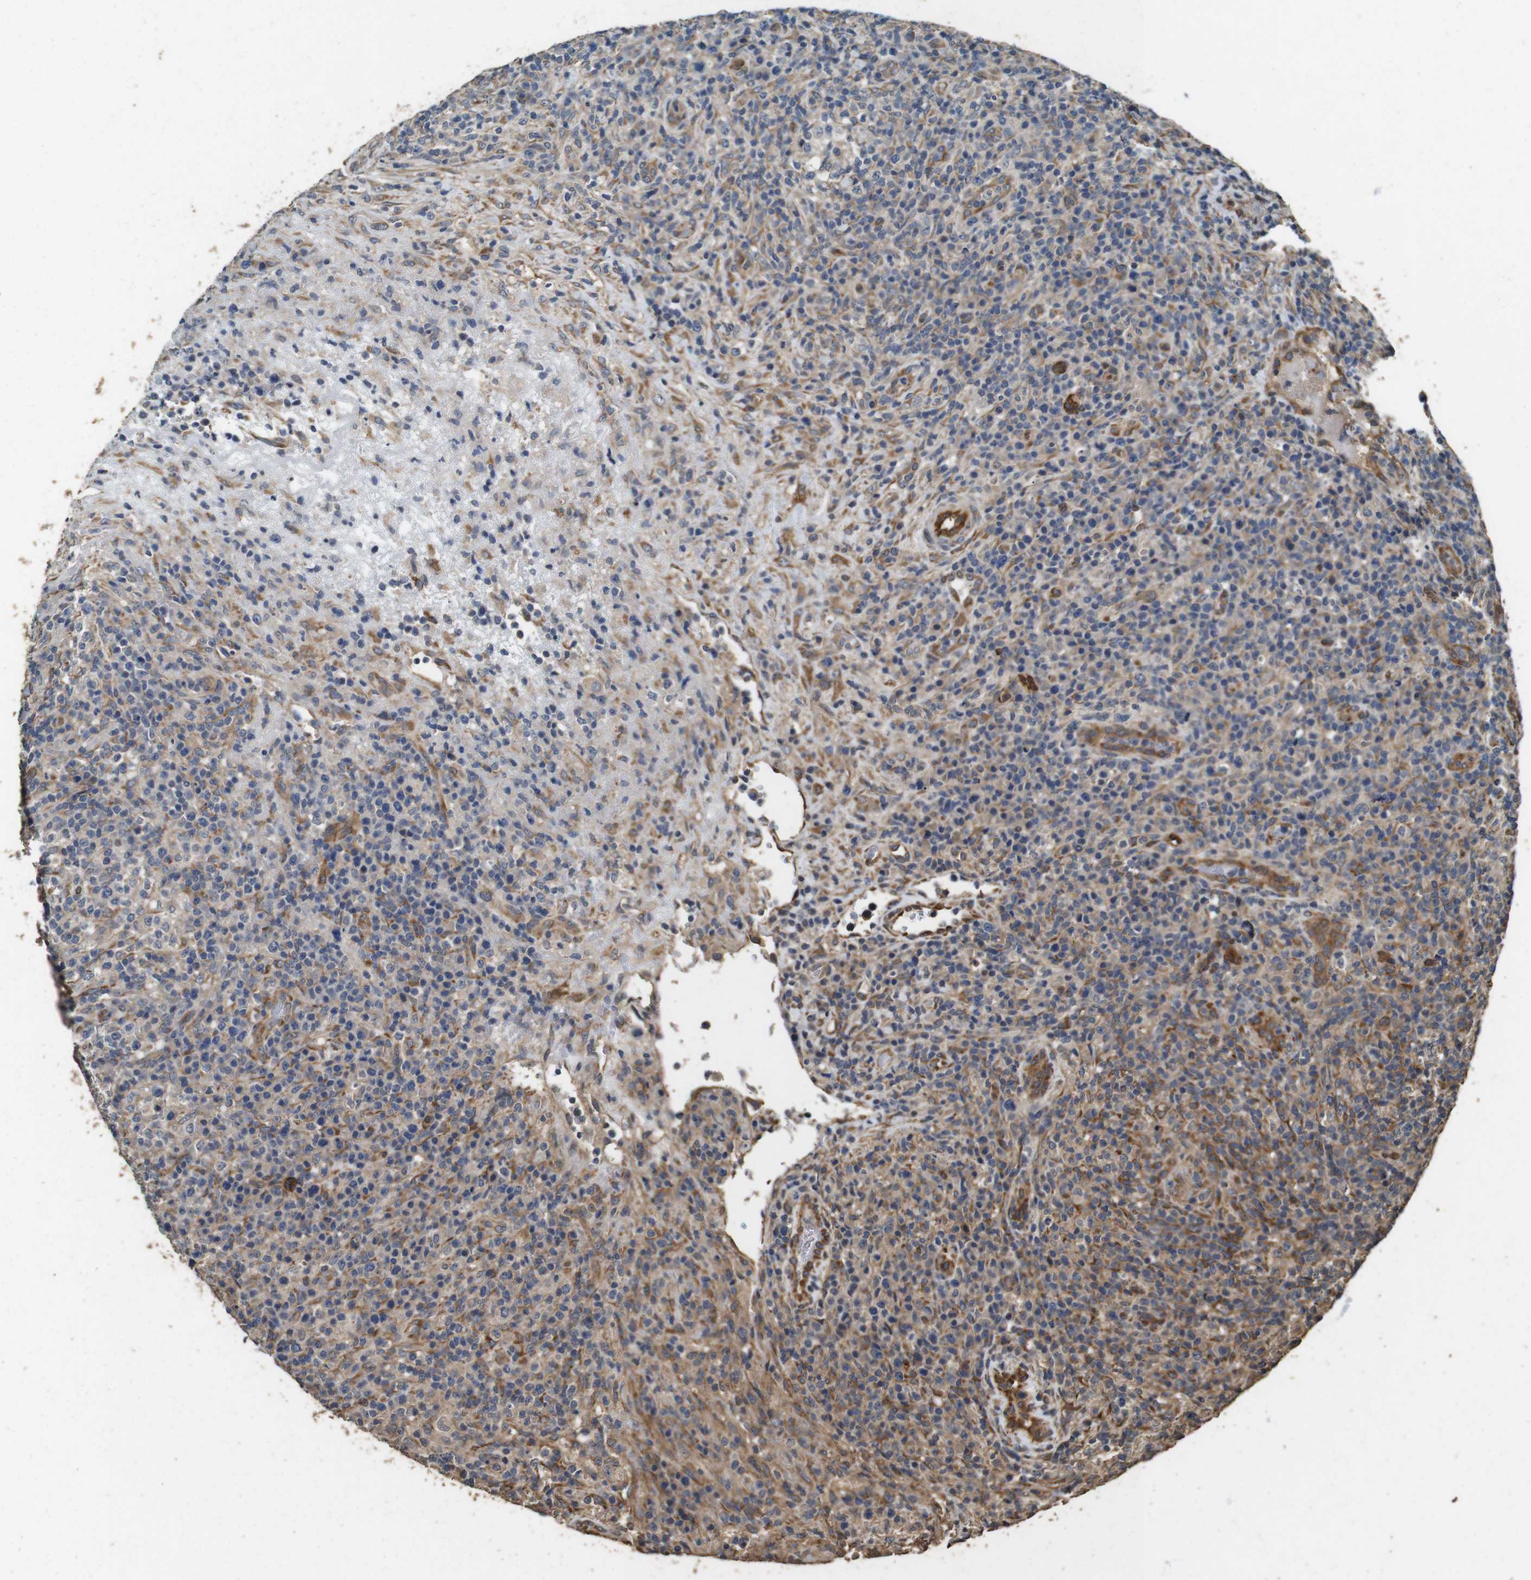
{"staining": {"intensity": "moderate", "quantity": "25%-75%", "location": "cytoplasmic/membranous"}, "tissue": "lymphoma", "cell_type": "Tumor cells", "image_type": "cancer", "snomed": [{"axis": "morphology", "description": "Malignant lymphoma, non-Hodgkin's type, High grade"}, {"axis": "topography", "description": "Lymph node"}], "caption": "Brown immunohistochemical staining in human lymphoma shows moderate cytoplasmic/membranous positivity in approximately 25%-75% of tumor cells.", "gene": "CNPY4", "patient": {"sex": "female", "age": 76}}